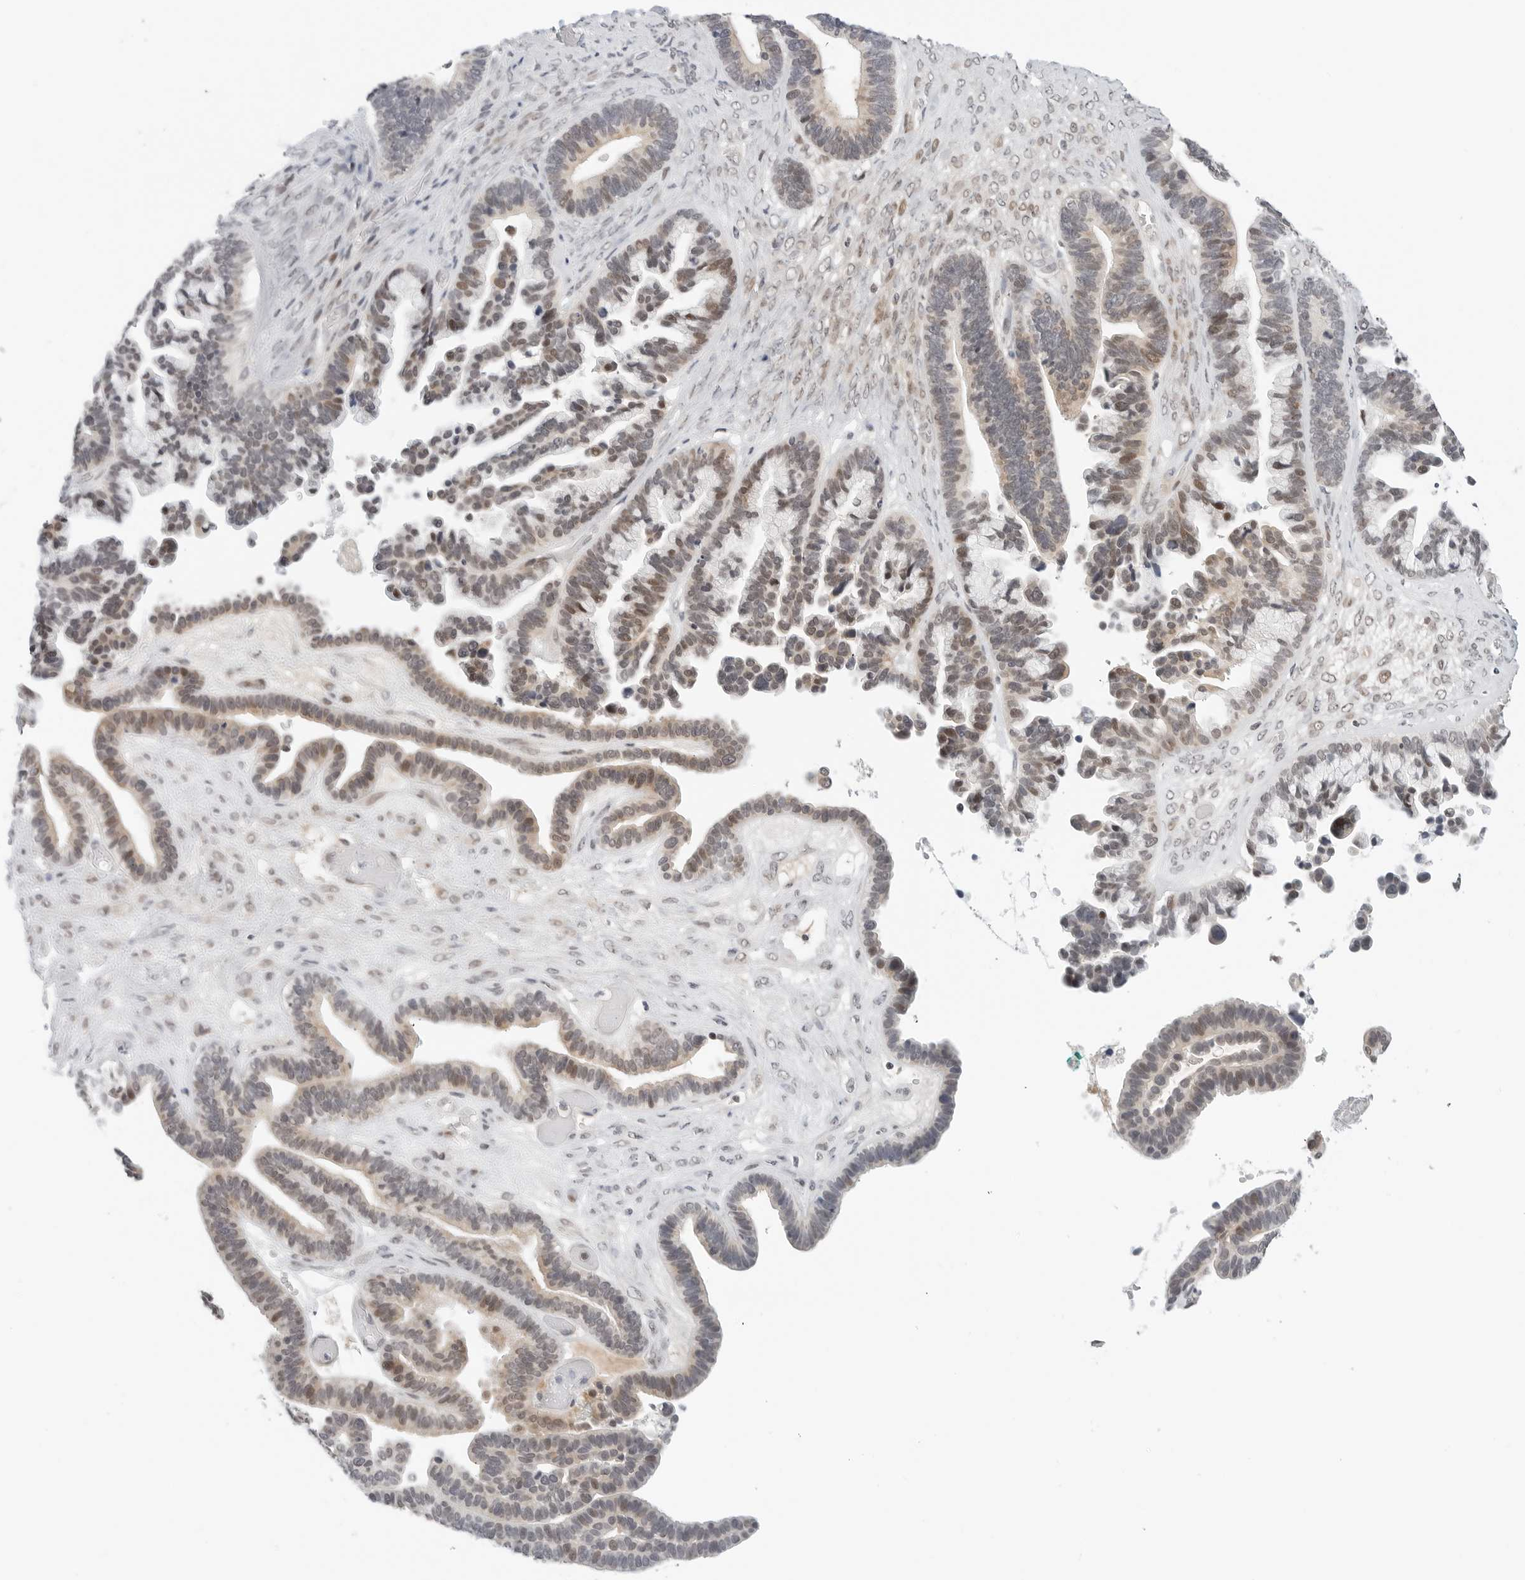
{"staining": {"intensity": "weak", "quantity": "25%-75%", "location": "cytoplasmic/membranous,nuclear"}, "tissue": "ovarian cancer", "cell_type": "Tumor cells", "image_type": "cancer", "snomed": [{"axis": "morphology", "description": "Cystadenocarcinoma, serous, NOS"}, {"axis": "topography", "description": "Ovary"}], "caption": "IHC staining of ovarian serous cystadenocarcinoma, which exhibits low levels of weak cytoplasmic/membranous and nuclear expression in about 25%-75% of tumor cells indicating weak cytoplasmic/membranous and nuclear protein positivity. The staining was performed using DAB (3,3'-diaminobenzidine) (brown) for protein detection and nuclei were counterstained in hematoxylin (blue).", "gene": "TSEN2", "patient": {"sex": "female", "age": 56}}